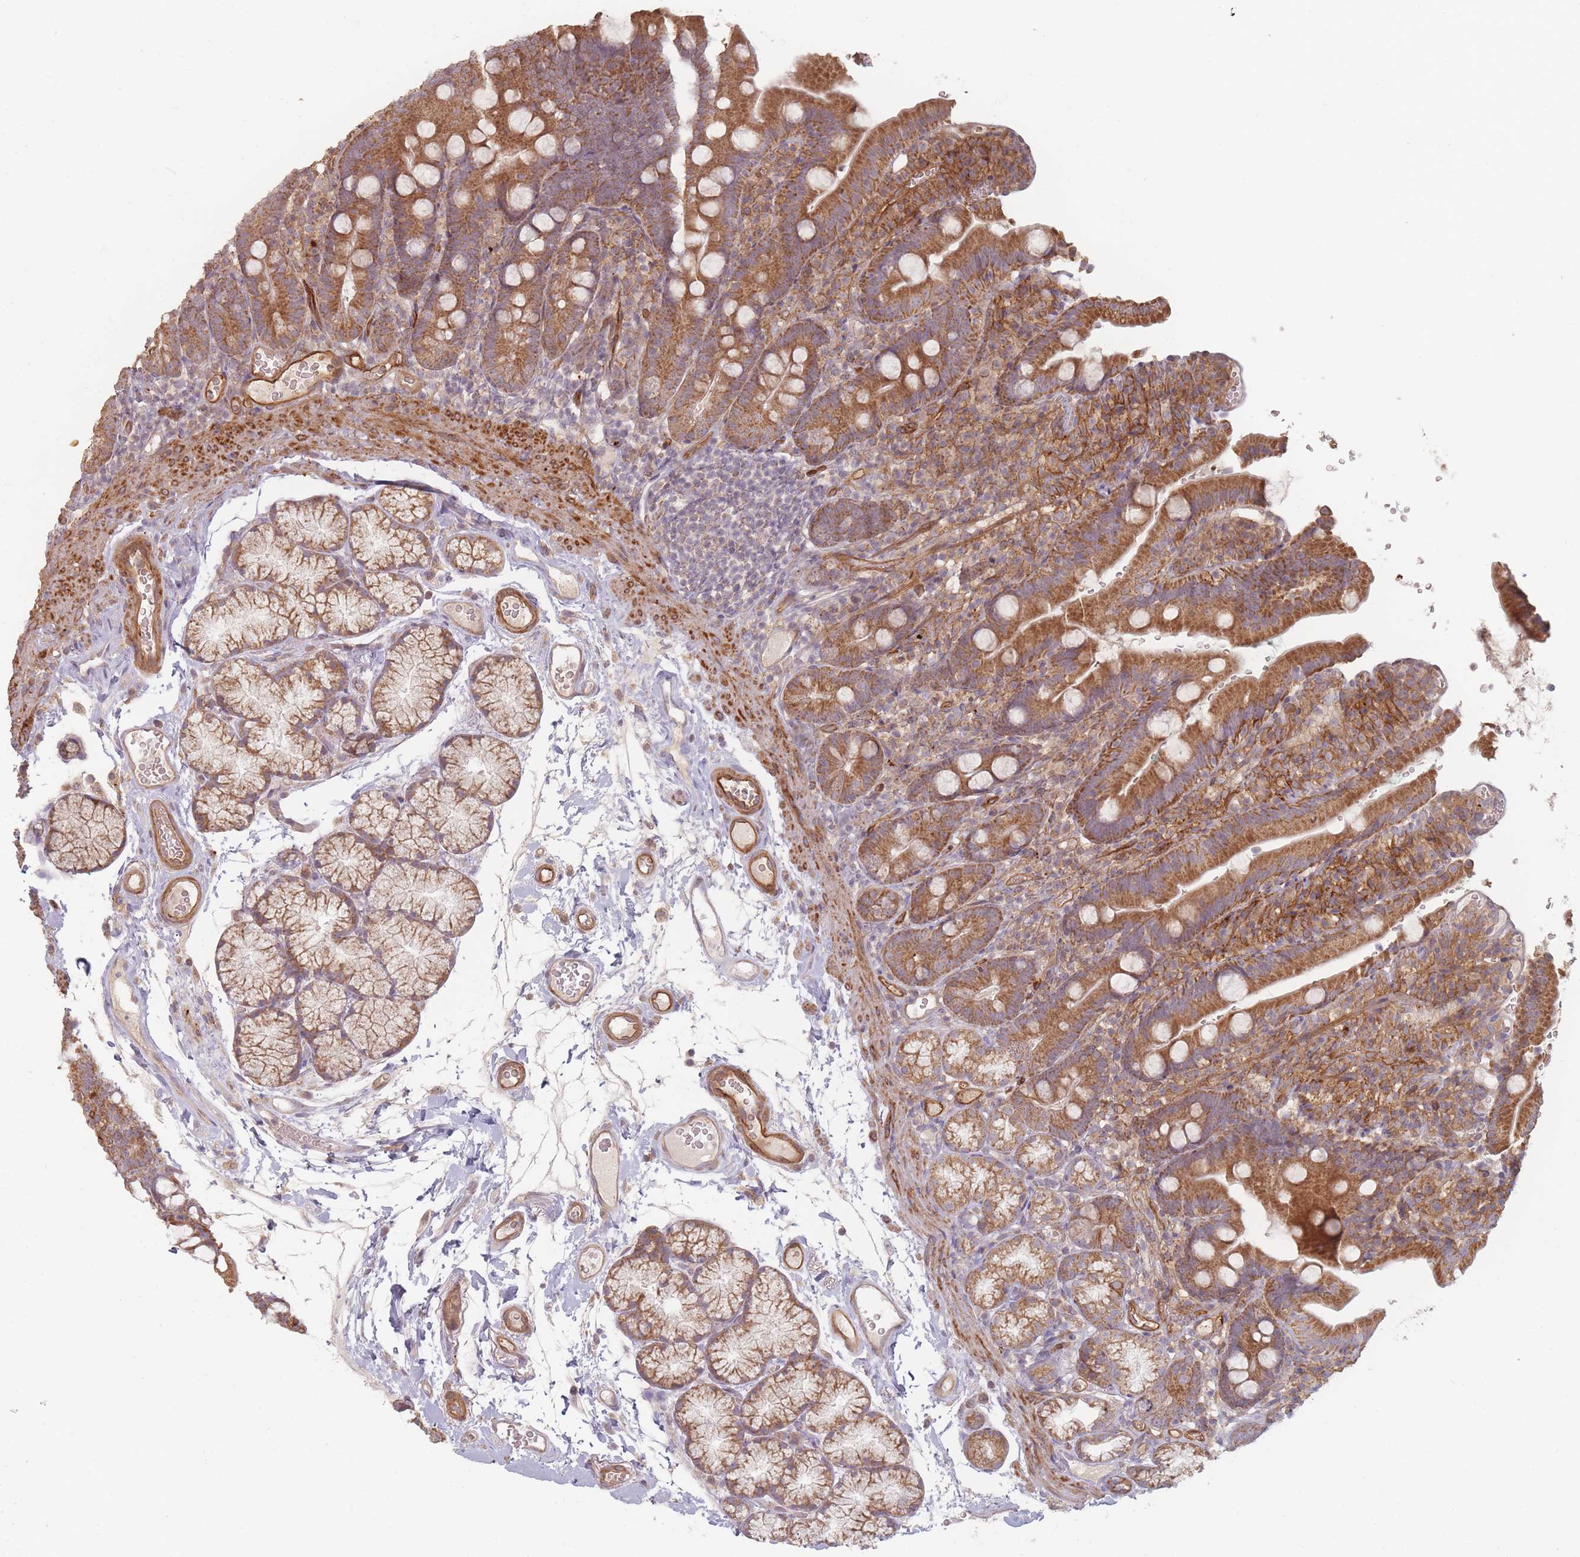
{"staining": {"intensity": "strong", "quantity": ">75%", "location": "cytoplasmic/membranous"}, "tissue": "duodenum", "cell_type": "Glandular cells", "image_type": "normal", "snomed": [{"axis": "morphology", "description": "Normal tissue, NOS"}, {"axis": "topography", "description": "Duodenum"}], "caption": "Unremarkable duodenum was stained to show a protein in brown. There is high levels of strong cytoplasmic/membranous staining in approximately >75% of glandular cells.", "gene": "MRPS6", "patient": {"sex": "female", "age": 67}}